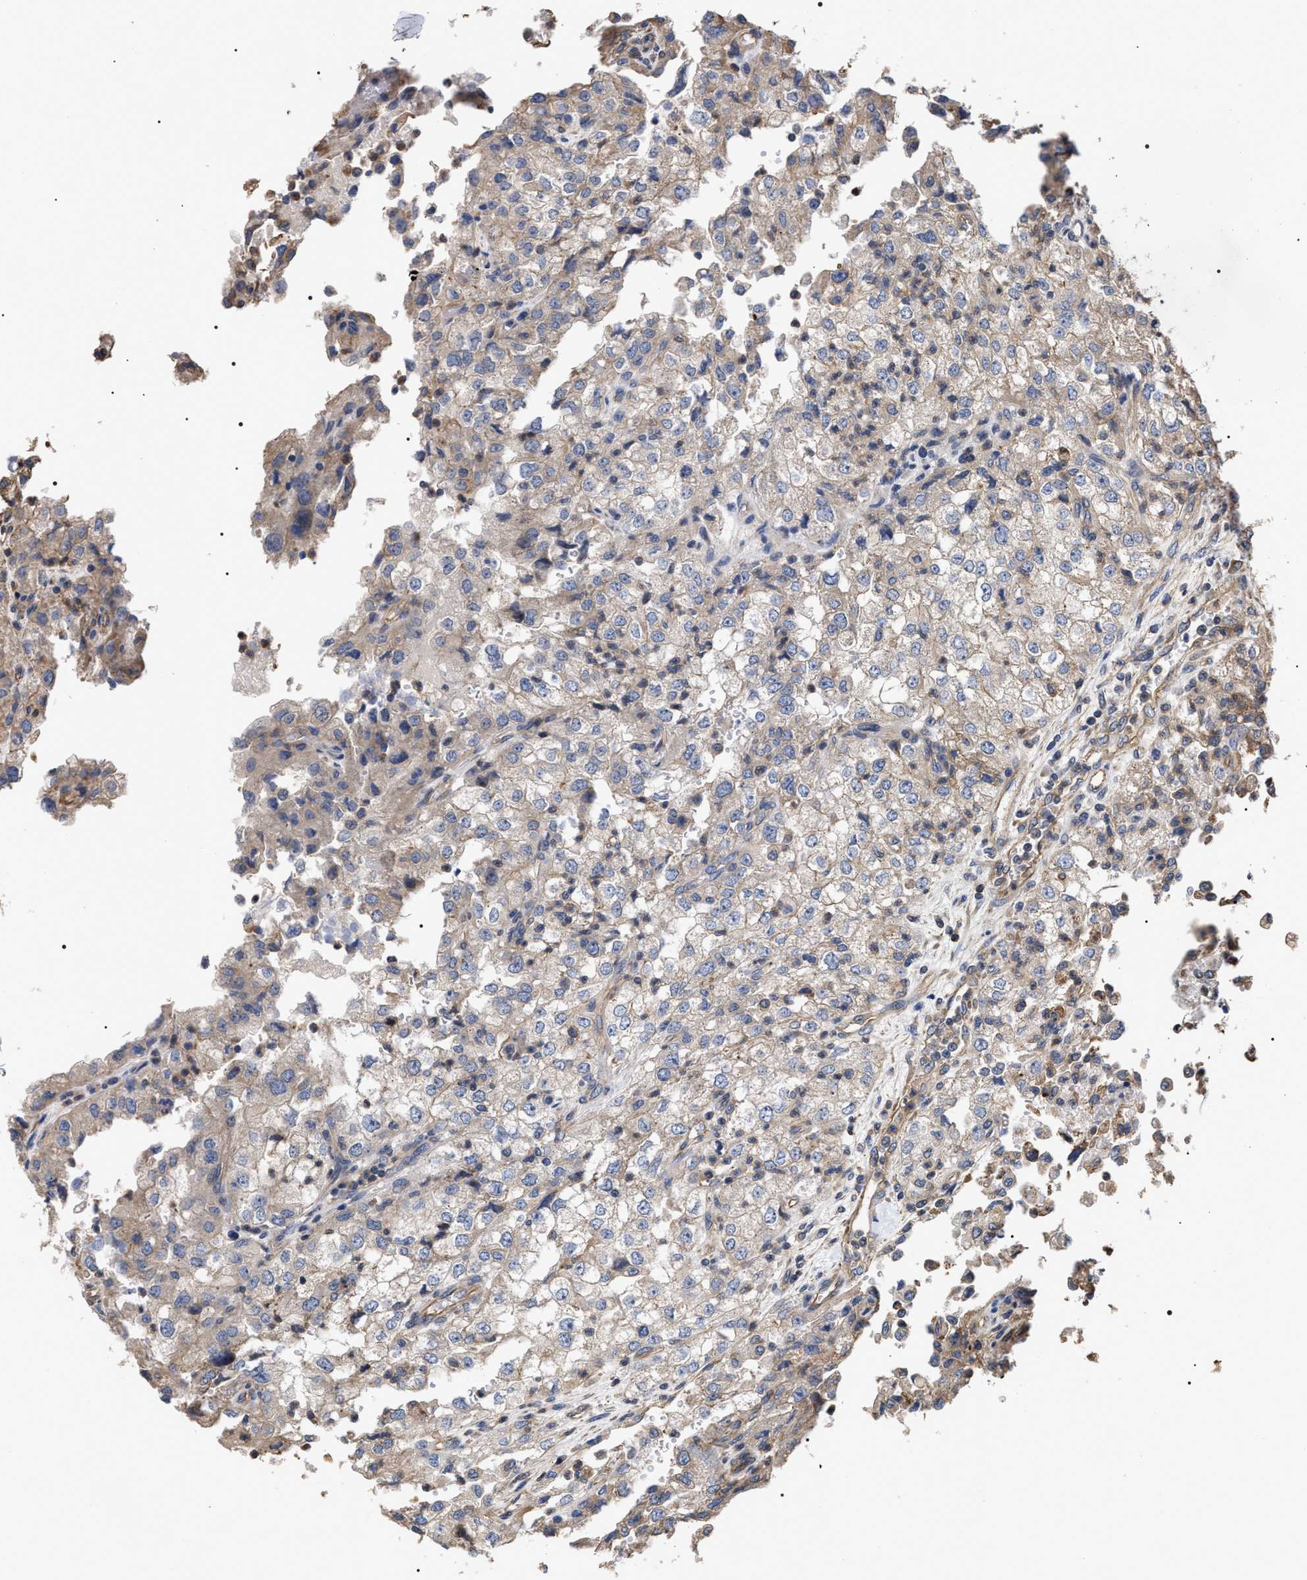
{"staining": {"intensity": "weak", "quantity": "<25%", "location": "cytoplasmic/membranous"}, "tissue": "renal cancer", "cell_type": "Tumor cells", "image_type": "cancer", "snomed": [{"axis": "morphology", "description": "Adenocarcinoma, NOS"}, {"axis": "topography", "description": "Kidney"}], "caption": "High power microscopy histopathology image of an immunohistochemistry image of adenocarcinoma (renal), revealing no significant expression in tumor cells. The staining was performed using DAB to visualize the protein expression in brown, while the nuclei were stained in blue with hematoxylin (Magnification: 20x).", "gene": "TSPAN33", "patient": {"sex": "female", "age": 54}}